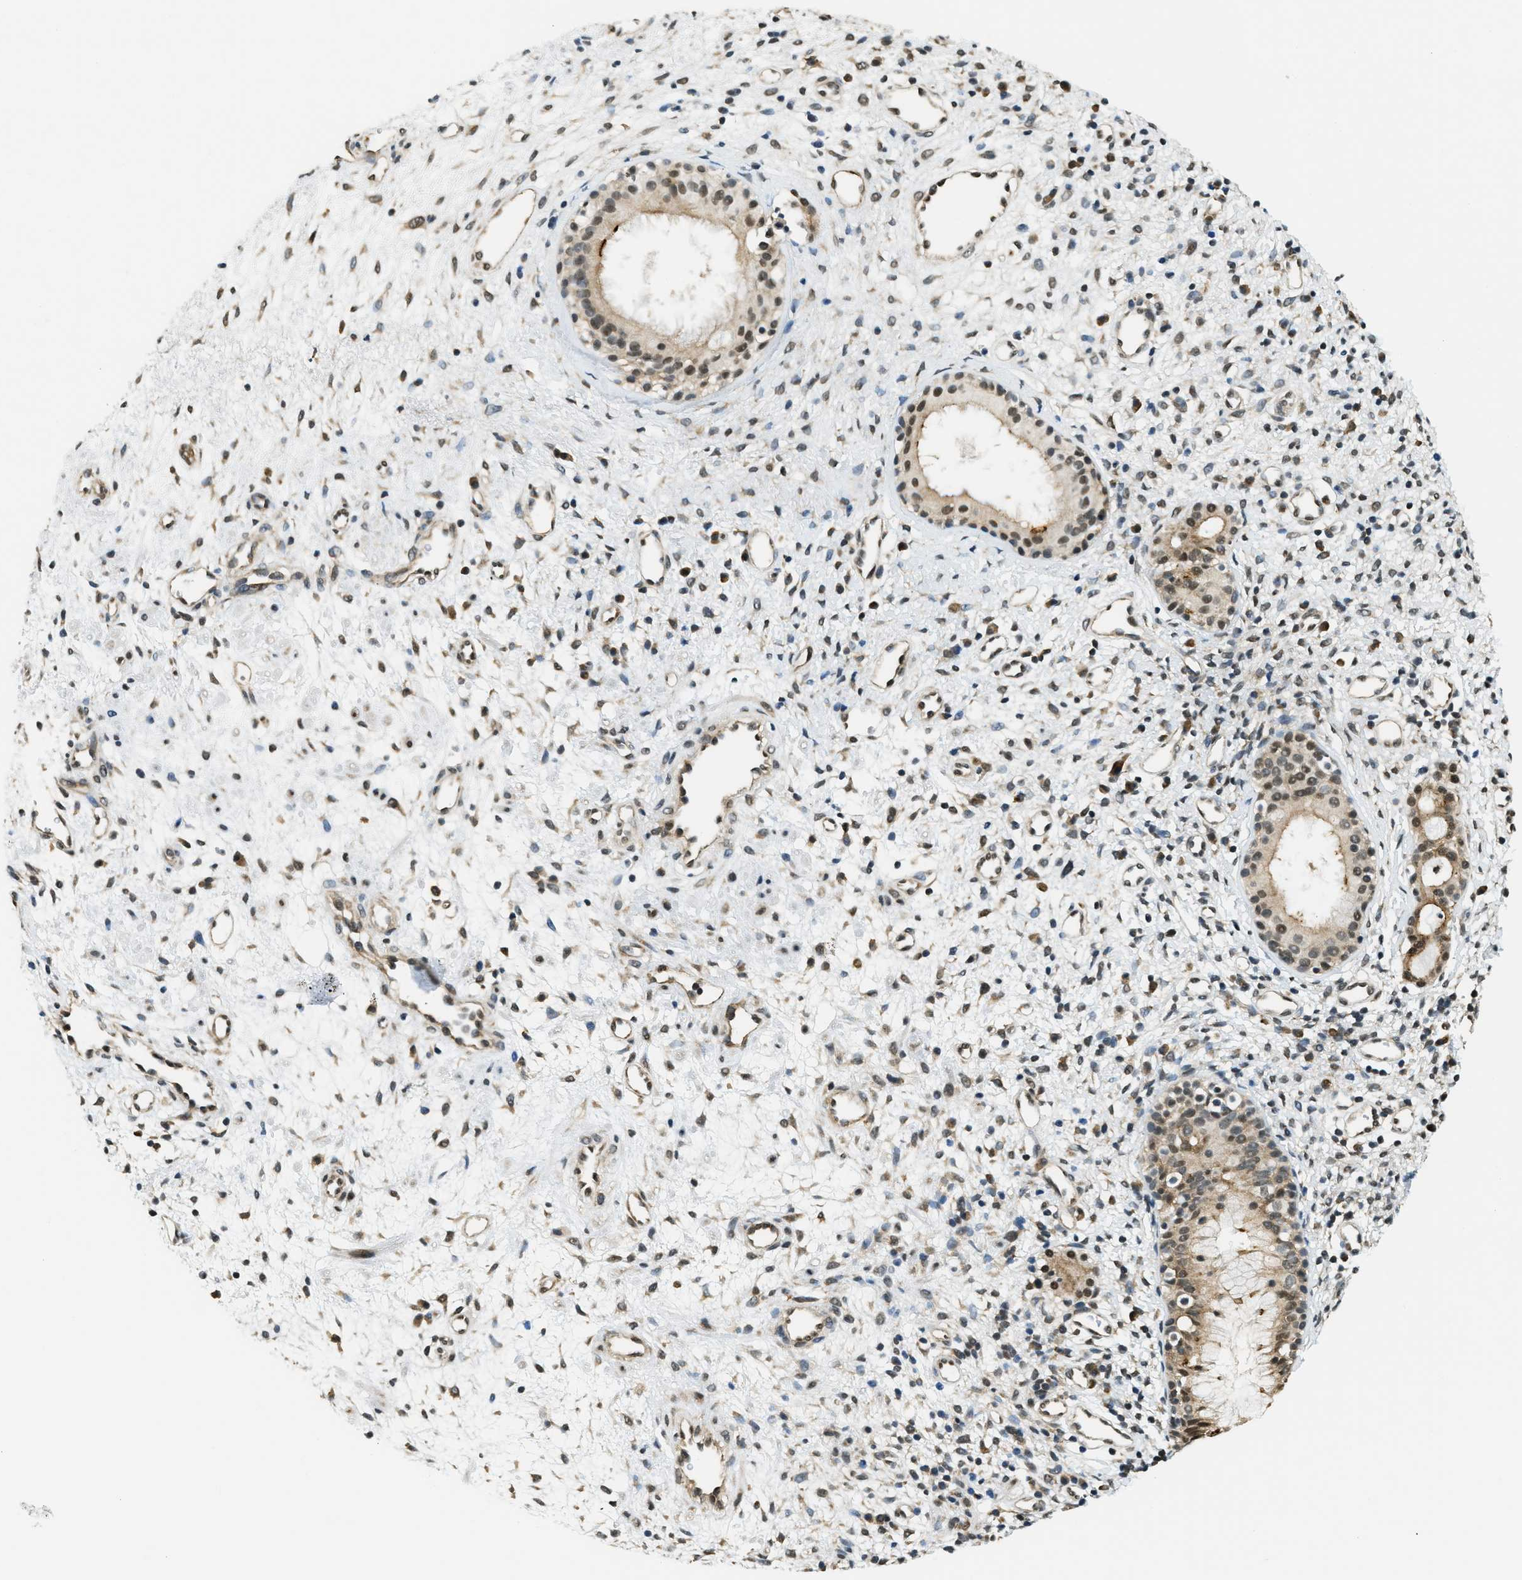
{"staining": {"intensity": "moderate", "quantity": "25%-75%", "location": "cytoplasmic/membranous,nuclear"}, "tissue": "nasopharynx", "cell_type": "Respiratory epithelial cells", "image_type": "normal", "snomed": [{"axis": "morphology", "description": "Normal tissue, NOS"}, {"axis": "topography", "description": "Nasopharynx"}], "caption": "Respiratory epithelial cells display medium levels of moderate cytoplasmic/membranous,nuclear staining in approximately 25%-75% of cells in unremarkable human nasopharynx.", "gene": "RAB11FIP1", "patient": {"sex": "male", "age": 22}}